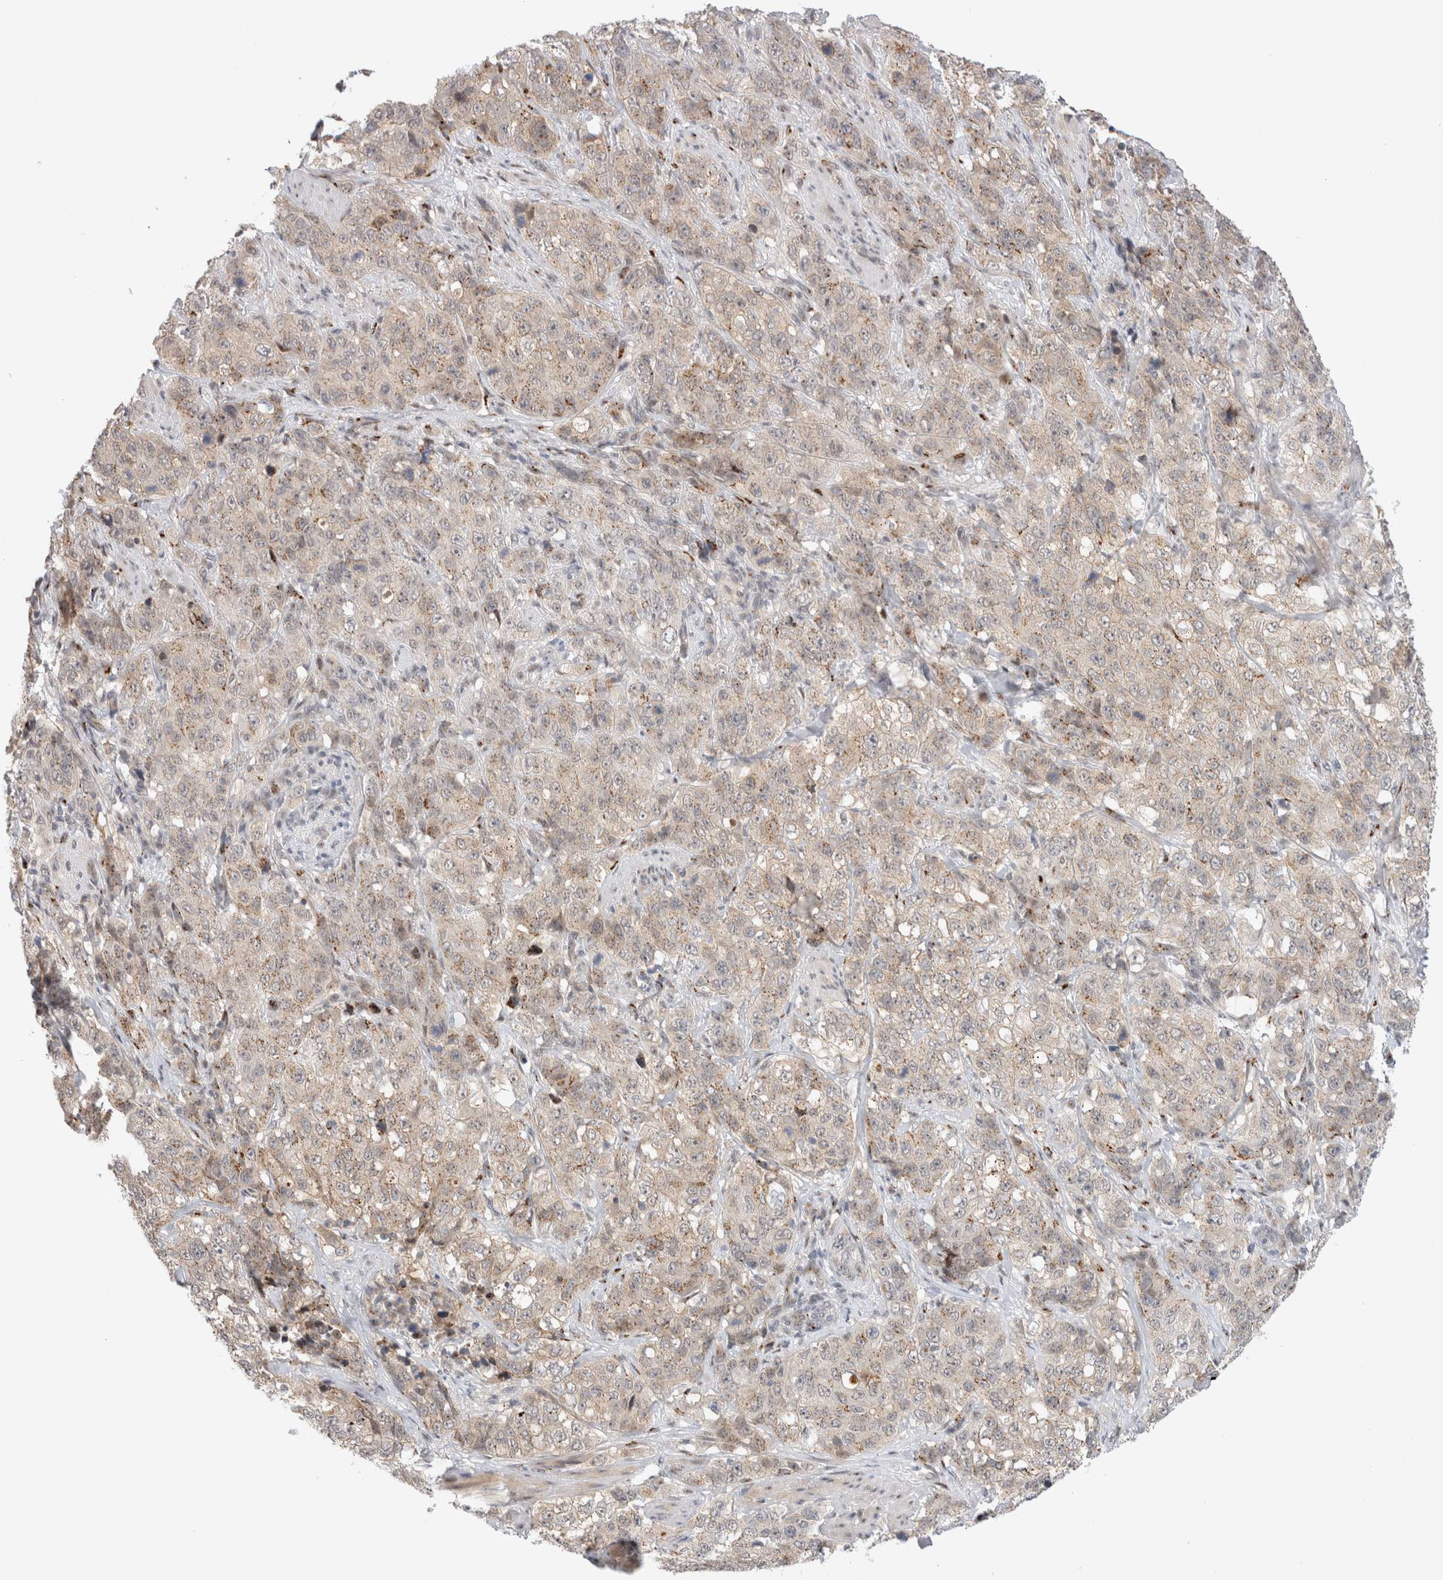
{"staining": {"intensity": "weak", "quantity": ">75%", "location": "cytoplasmic/membranous"}, "tissue": "stomach cancer", "cell_type": "Tumor cells", "image_type": "cancer", "snomed": [{"axis": "morphology", "description": "Adenocarcinoma, NOS"}, {"axis": "topography", "description": "Stomach"}], "caption": "This is an image of IHC staining of adenocarcinoma (stomach), which shows weak positivity in the cytoplasmic/membranous of tumor cells.", "gene": "VPS28", "patient": {"sex": "male", "age": 48}}